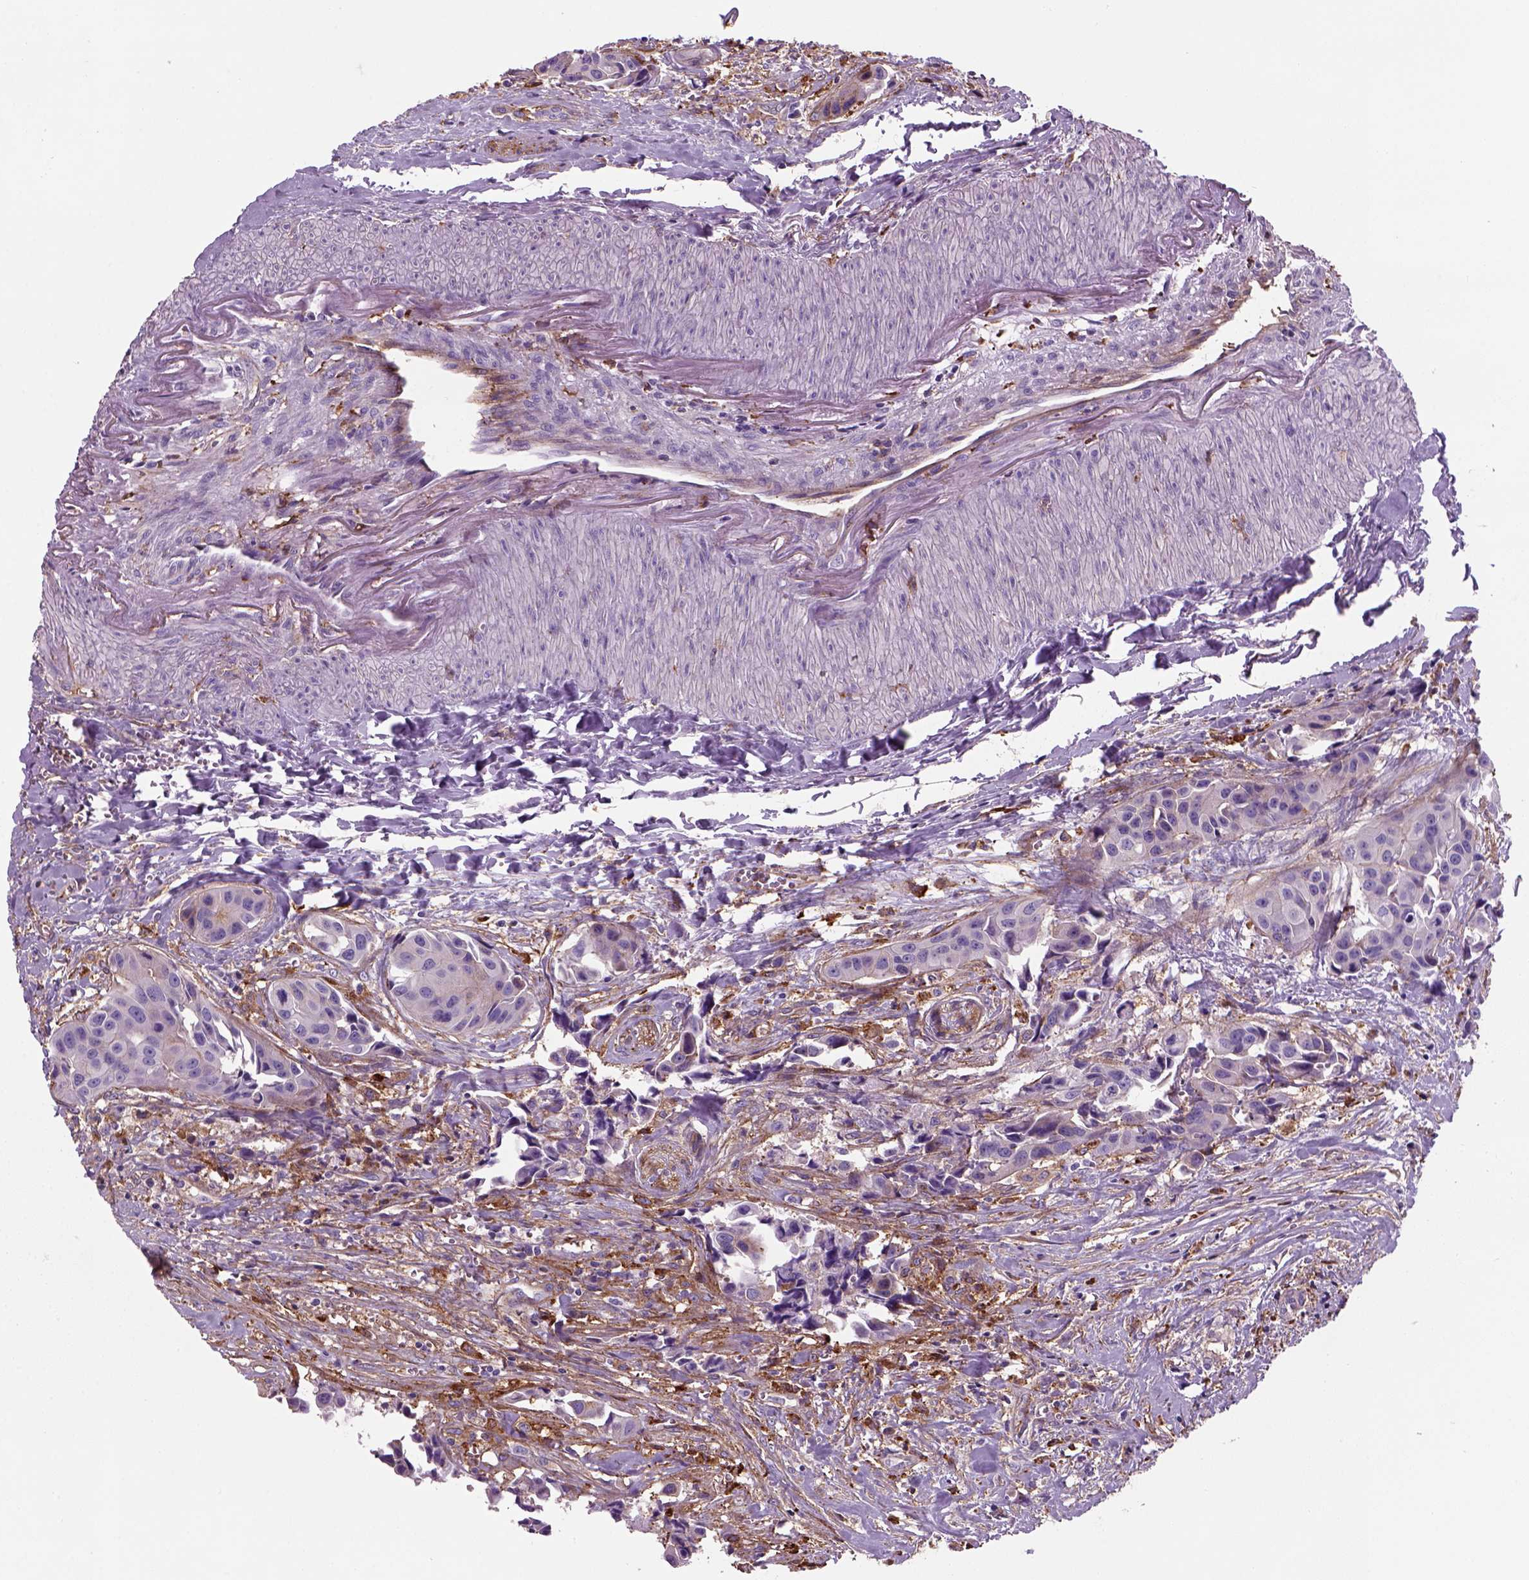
{"staining": {"intensity": "weak", "quantity": "25%-75%", "location": "cytoplasmic/membranous"}, "tissue": "head and neck cancer", "cell_type": "Tumor cells", "image_type": "cancer", "snomed": [{"axis": "morphology", "description": "Adenocarcinoma, NOS"}, {"axis": "topography", "description": "Head-Neck"}], "caption": "IHC image of neoplastic tissue: head and neck cancer stained using immunohistochemistry (IHC) exhibits low levels of weak protein expression localized specifically in the cytoplasmic/membranous of tumor cells, appearing as a cytoplasmic/membranous brown color.", "gene": "MARCKS", "patient": {"sex": "male", "age": 76}}